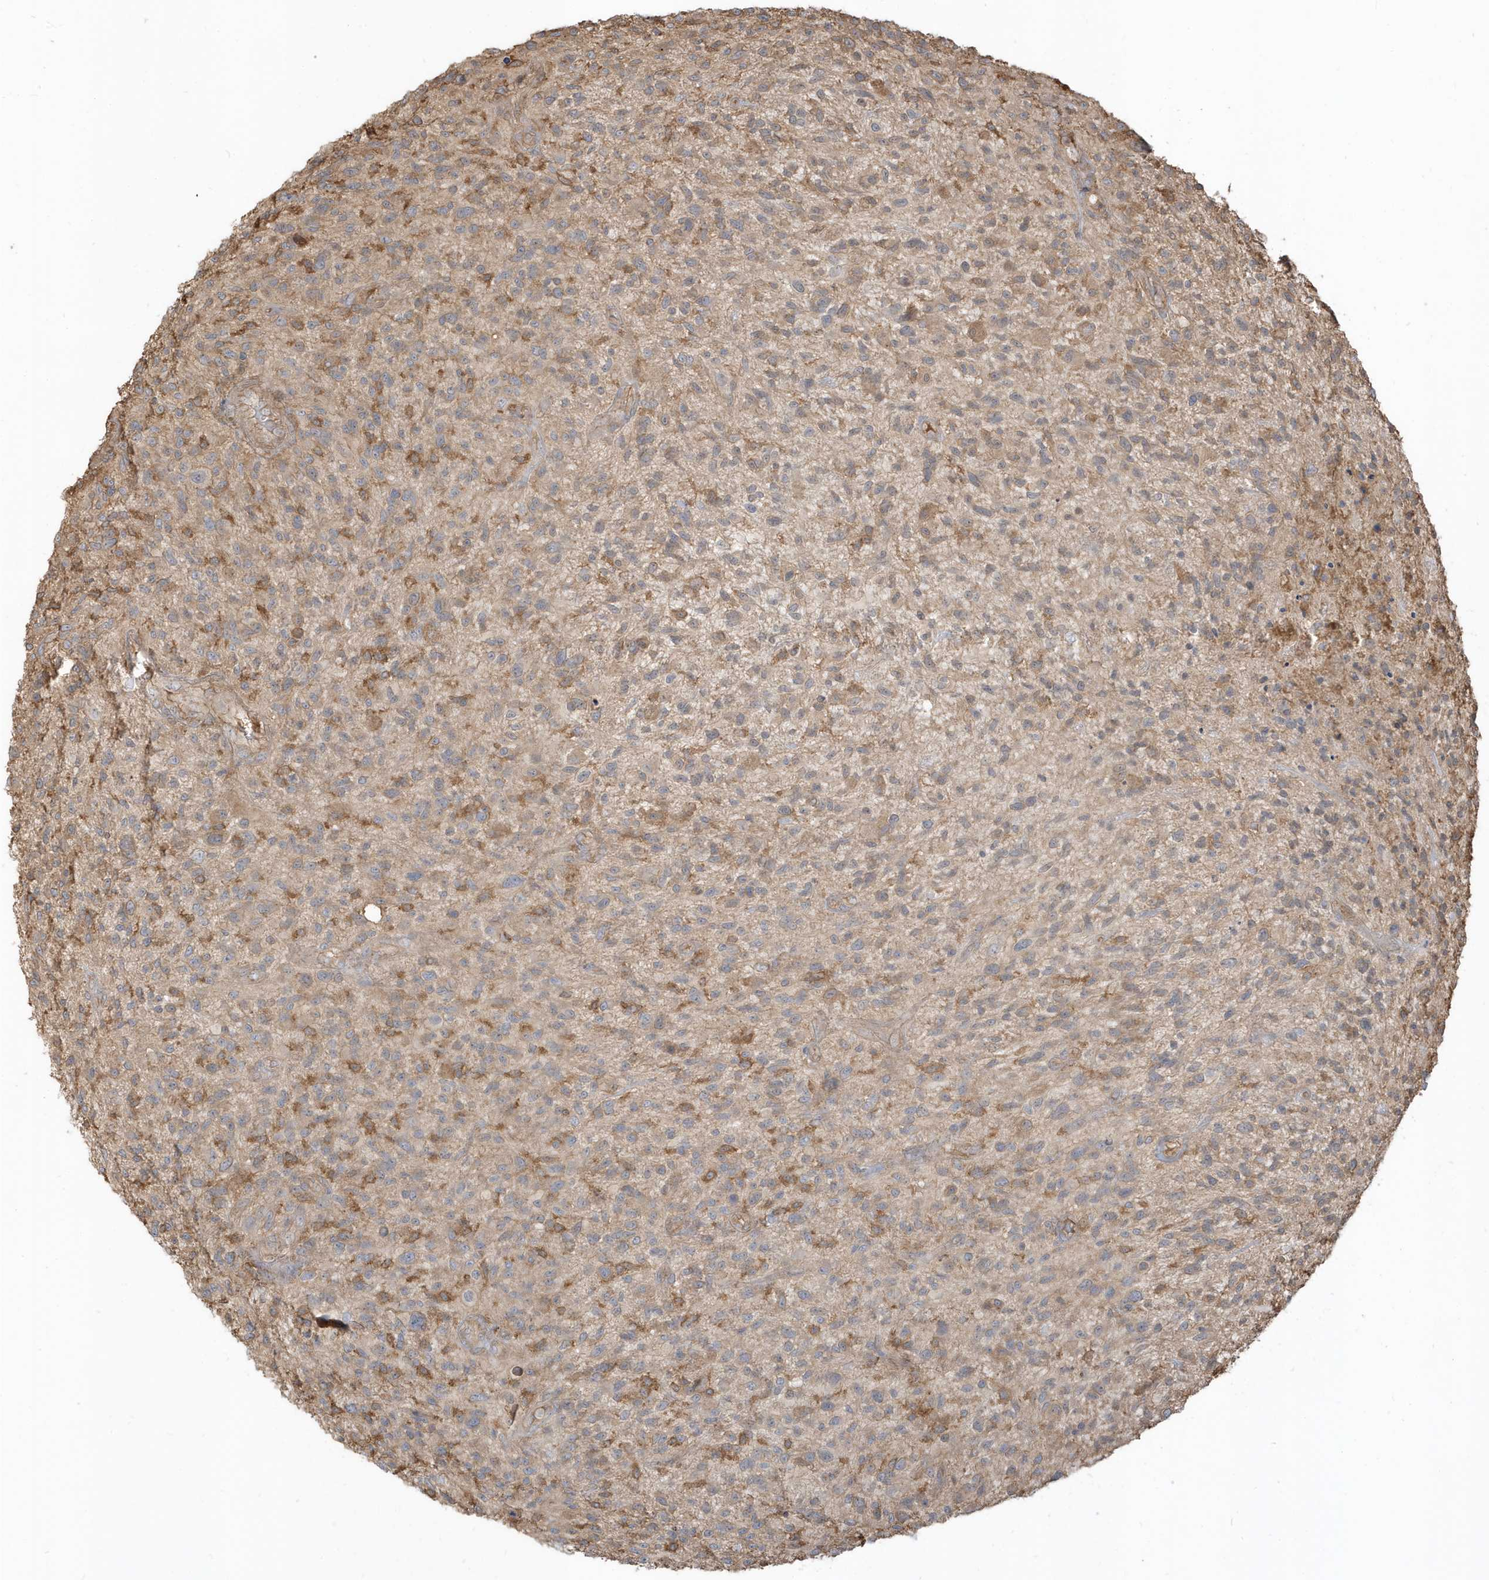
{"staining": {"intensity": "weak", "quantity": "<25%", "location": "cytoplasmic/membranous"}, "tissue": "glioma", "cell_type": "Tumor cells", "image_type": "cancer", "snomed": [{"axis": "morphology", "description": "Glioma, malignant, High grade"}, {"axis": "topography", "description": "Brain"}], "caption": "Malignant high-grade glioma was stained to show a protein in brown. There is no significant staining in tumor cells.", "gene": "ZBTB8A", "patient": {"sex": "male", "age": 47}}